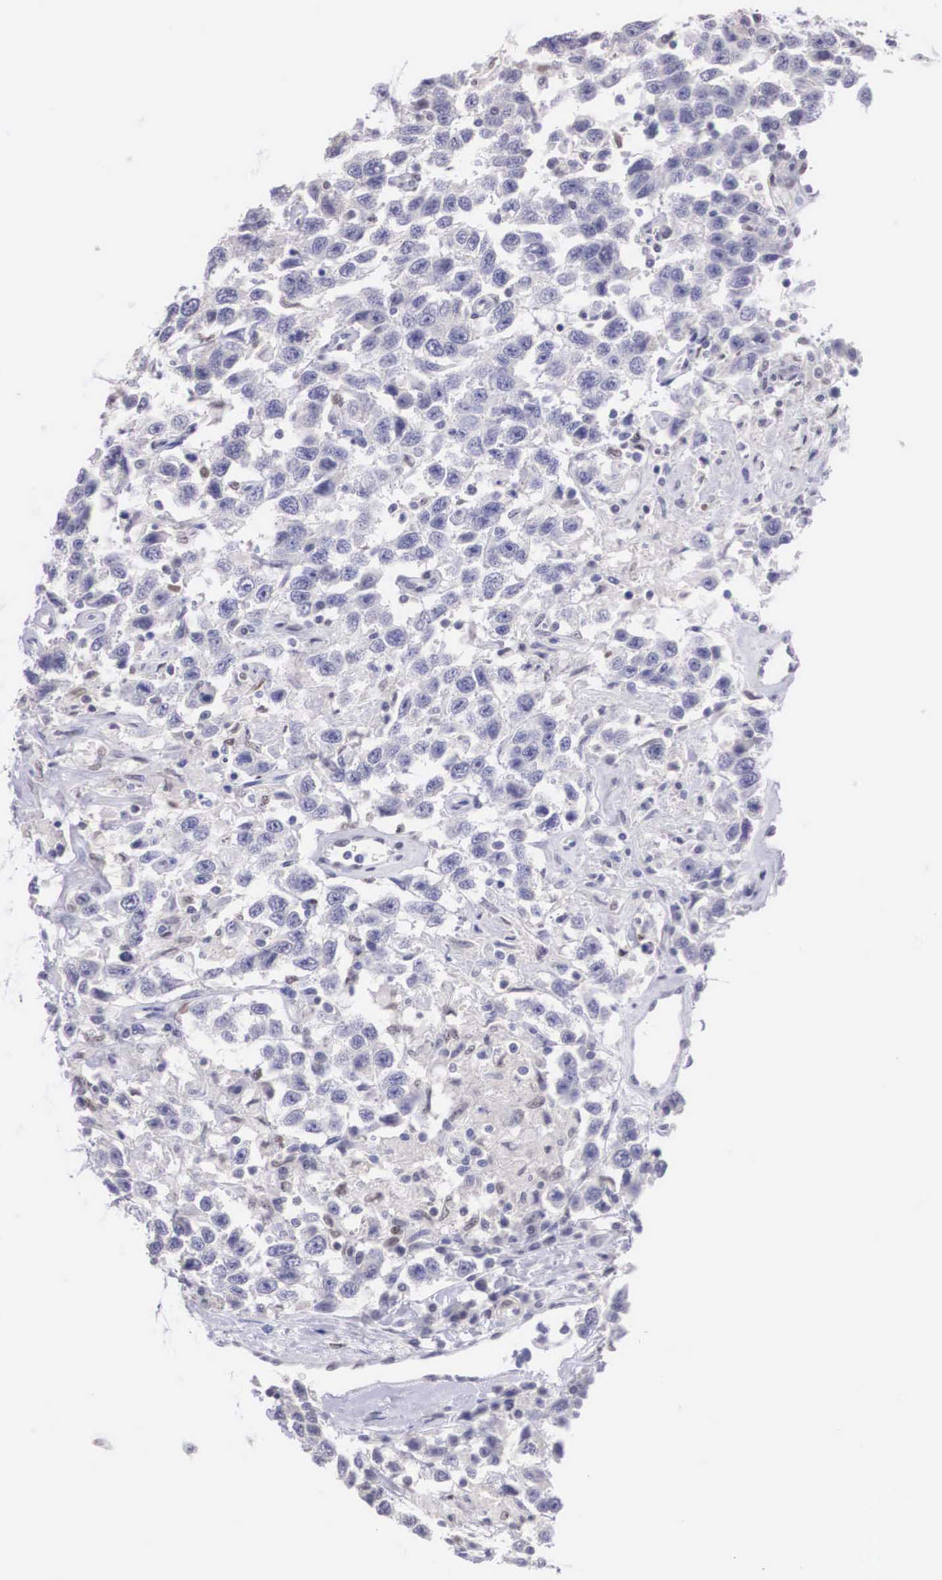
{"staining": {"intensity": "negative", "quantity": "none", "location": "none"}, "tissue": "testis cancer", "cell_type": "Tumor cells", "image_type": "cancer", "snomed": [{"axis": "morphology", "description": "Seminoma, NOS"}, {"axis": "topography", "description": "Testis"}], "caption": "Human testis seminoma stained for a protein using IHC exhibits no positivity in tumor cells.", "gene": "ETV6", "patient": {"sex": "male", "age": 41}}